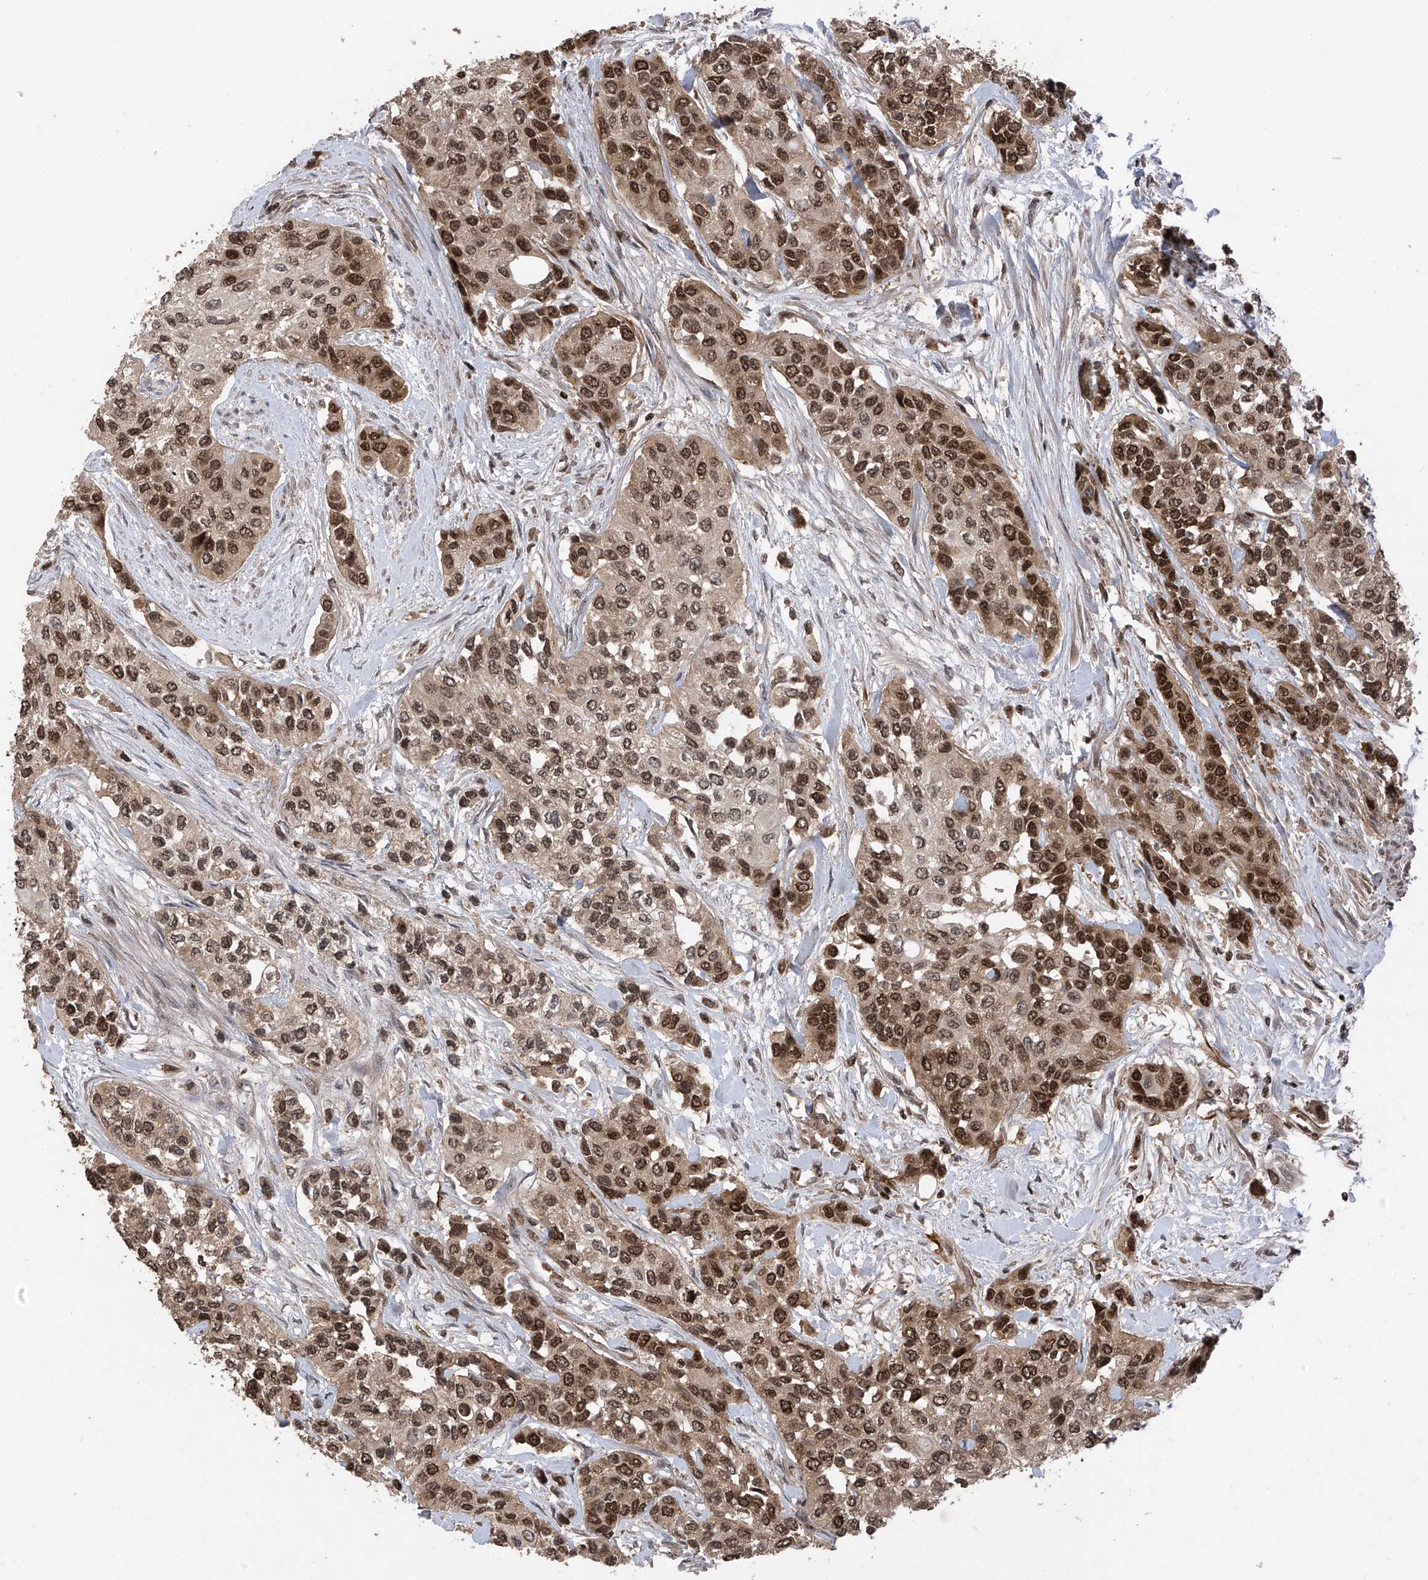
{"staining": {"intensity": "strong", "quantity": ">75%", "location": "cytoplasmic/membranous,nuclear"}, "tissue": "urothelial cancer", "cell_type": "Tumor cells", "image_type": "cancer", "snomed": [{"axis": "morphology", "description": "Normal tissue, NOS"}, {"axis": "morphology", "description": "Urothelial carcinoma, High grade"}, {"axis": "topography", "description": "Vascular tissue"}, {"axis": "topography", "description": "Urinary bladder"}], "caption": "Urothelial carcinoma (high-grade) stained for a protein reveals strong cytoplasmic/membranous and nuclear positivity in tumor cells. (Brightfield microscopy of DAB IHC at high magnification).", "gene": "DNAJC9", "patient": {"sex": "female", "age": 56}}